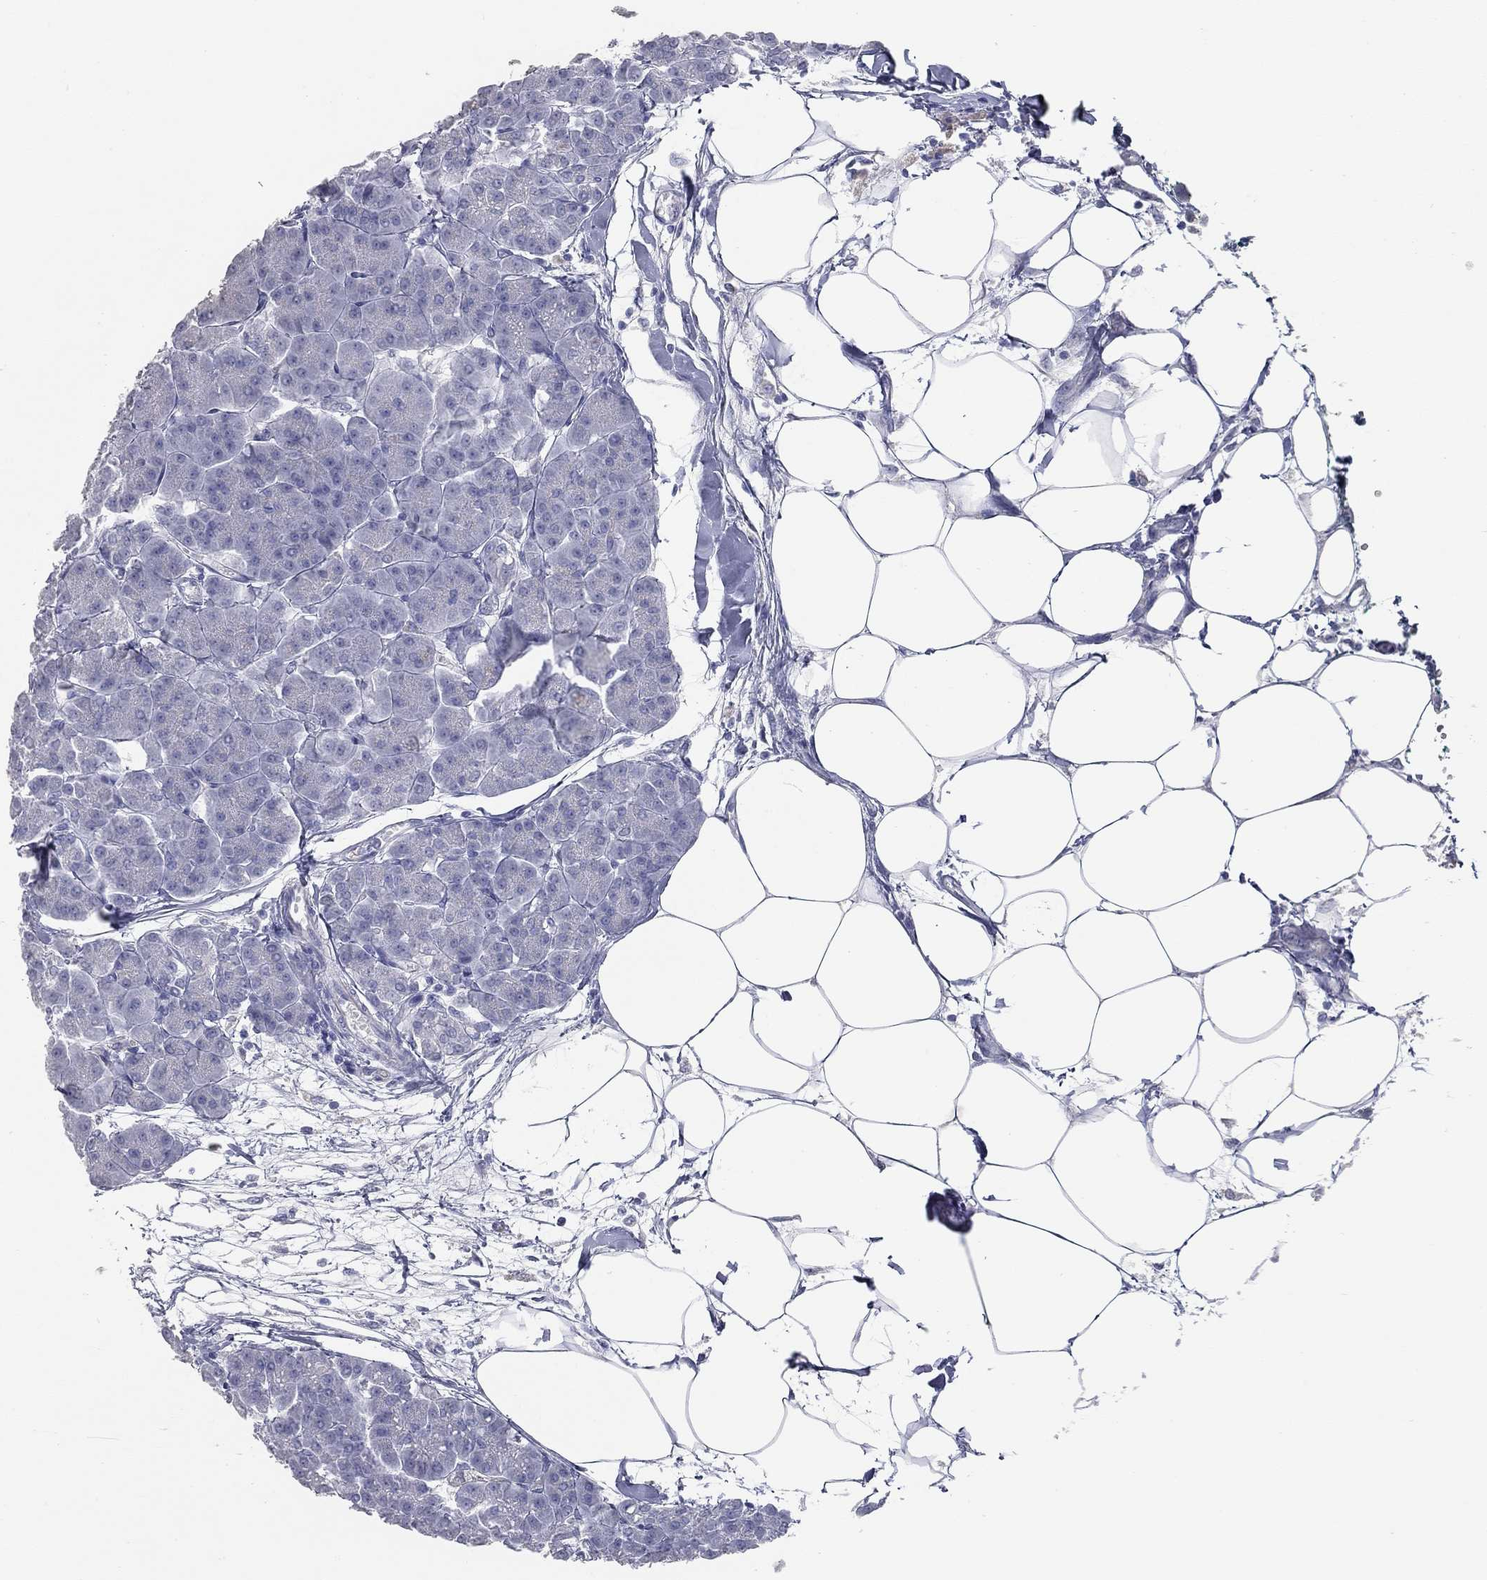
{"staining": {"intensity": "moderate", "quantity": "<25%", "location": "cytoplasmic/membranous"}, "tissue": "pancreas", "cell_type": "Exocrine glandular cells", "image_type": "normal", "snomed": [{"axis": "morphology", "description": "Normal tissue, NOS"}, {"axis": "topography", "description": "Adipose tissue"}, {"axis": "topography", "description": "Pancreas"}, {"axis": "topography", "description": "Peripheral nerve tissue"}], "caption": "Protein expression analysis of benign human pancreas reveals moderate cytoplasmic/membranous positivity in approximately <25% of exocrine glandular cells.", "gene": "TAC1", "patient": {"sex": "female", "age": 58}}